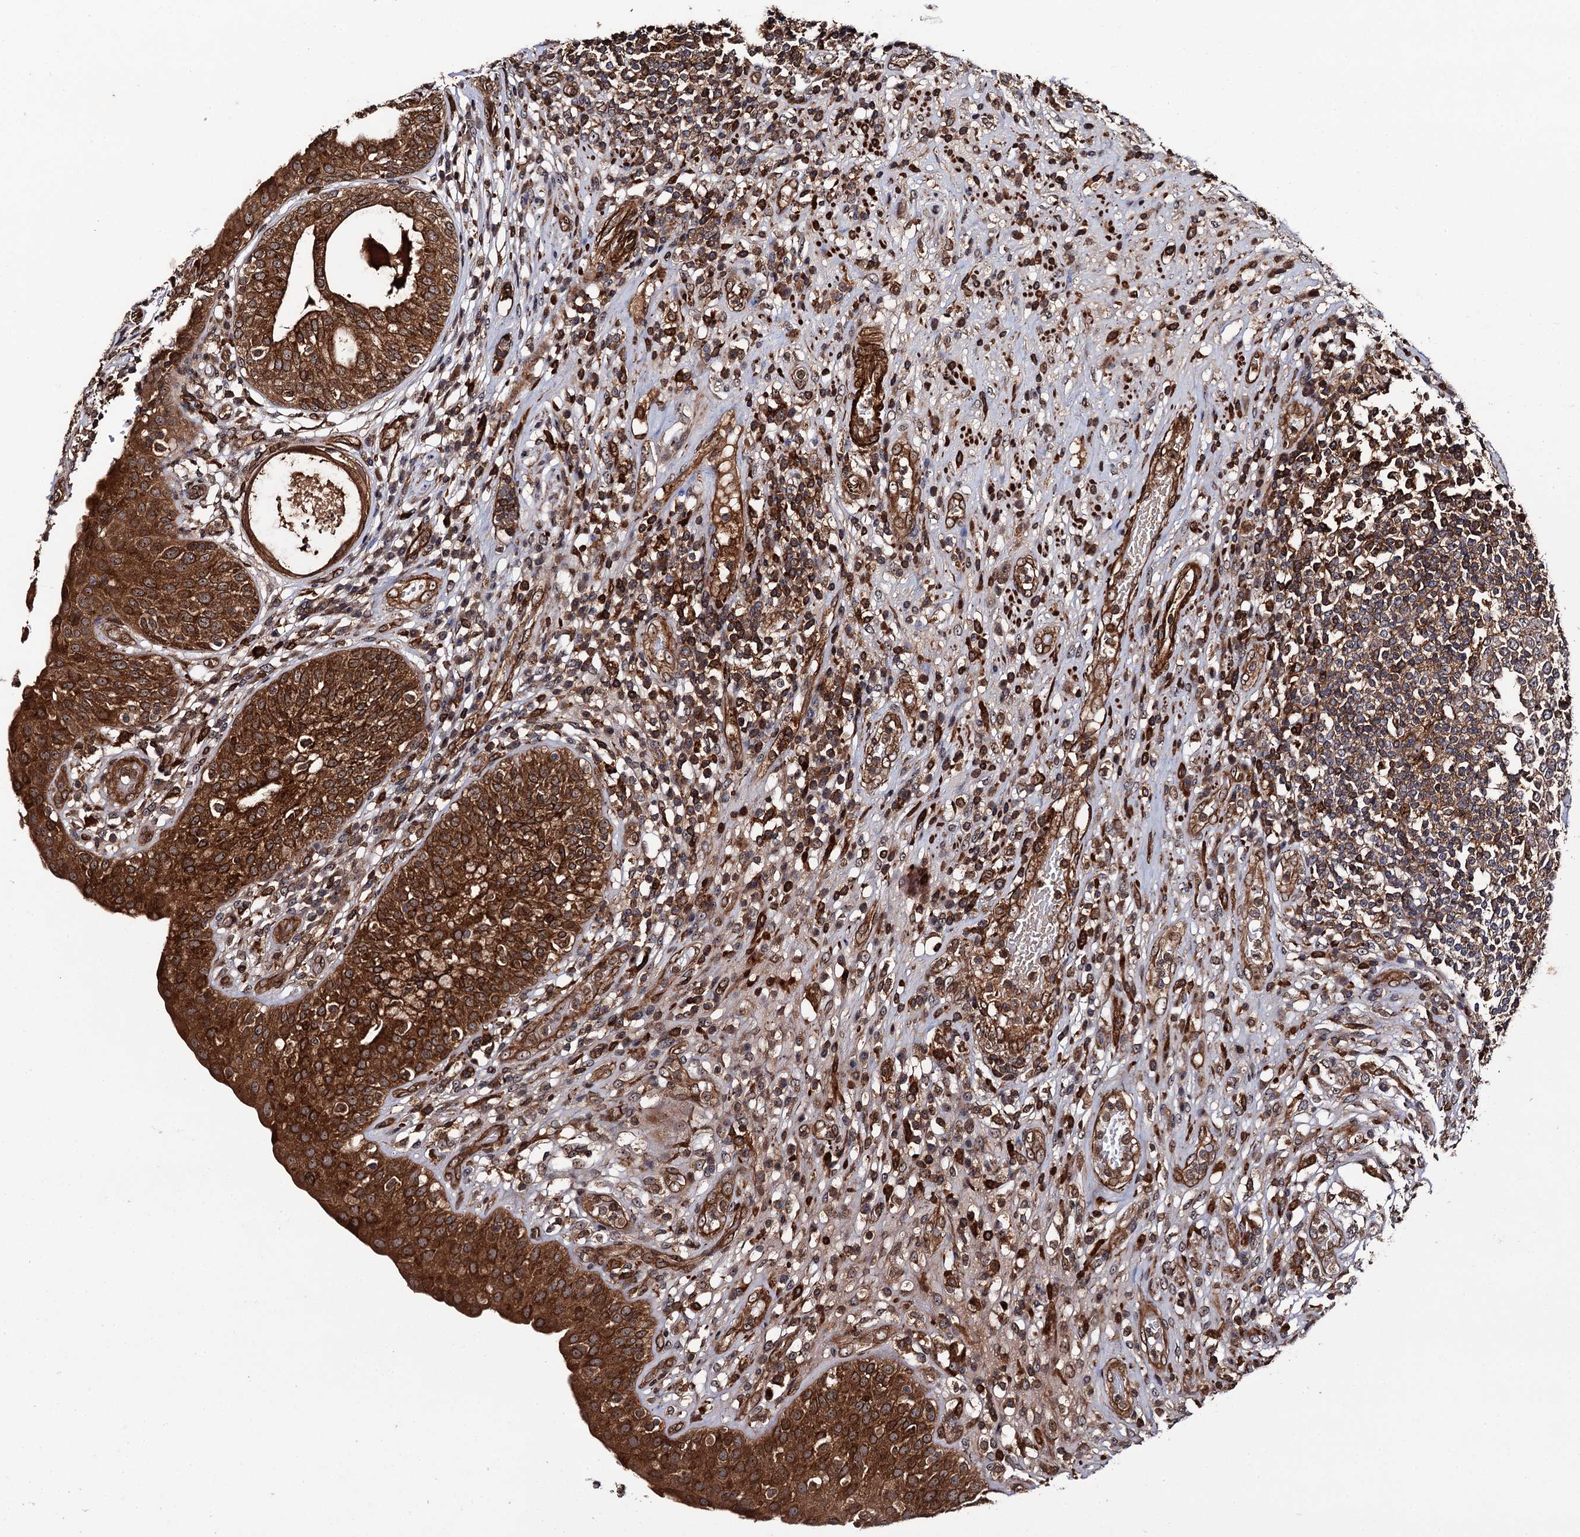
{"staining": {"intensity": "strong", "quantity": ">75%", "location": "cytoplasmic/membranous"}, "tissue": "urinary bladder", "cell_type": "Urothelial cells", "image_type": "normal", "snomed": [{"axis": "morphology", "description": "Normal tissue, NOS"}, {"axis": "topography", "description": "Urinary bladder"}], "caption": "Immunohistochemistry (IHC) micrograph of normal urinary bladder: urinary bladder stained using IHC shows high levels of strong protein expression localized specifically in the cytoplasmic/membranous of urothelial cells, appearing as a cytoplasmic/membranous brown color.", "gene": "BORA", "patient": {"sex": "female", "age": 62}}